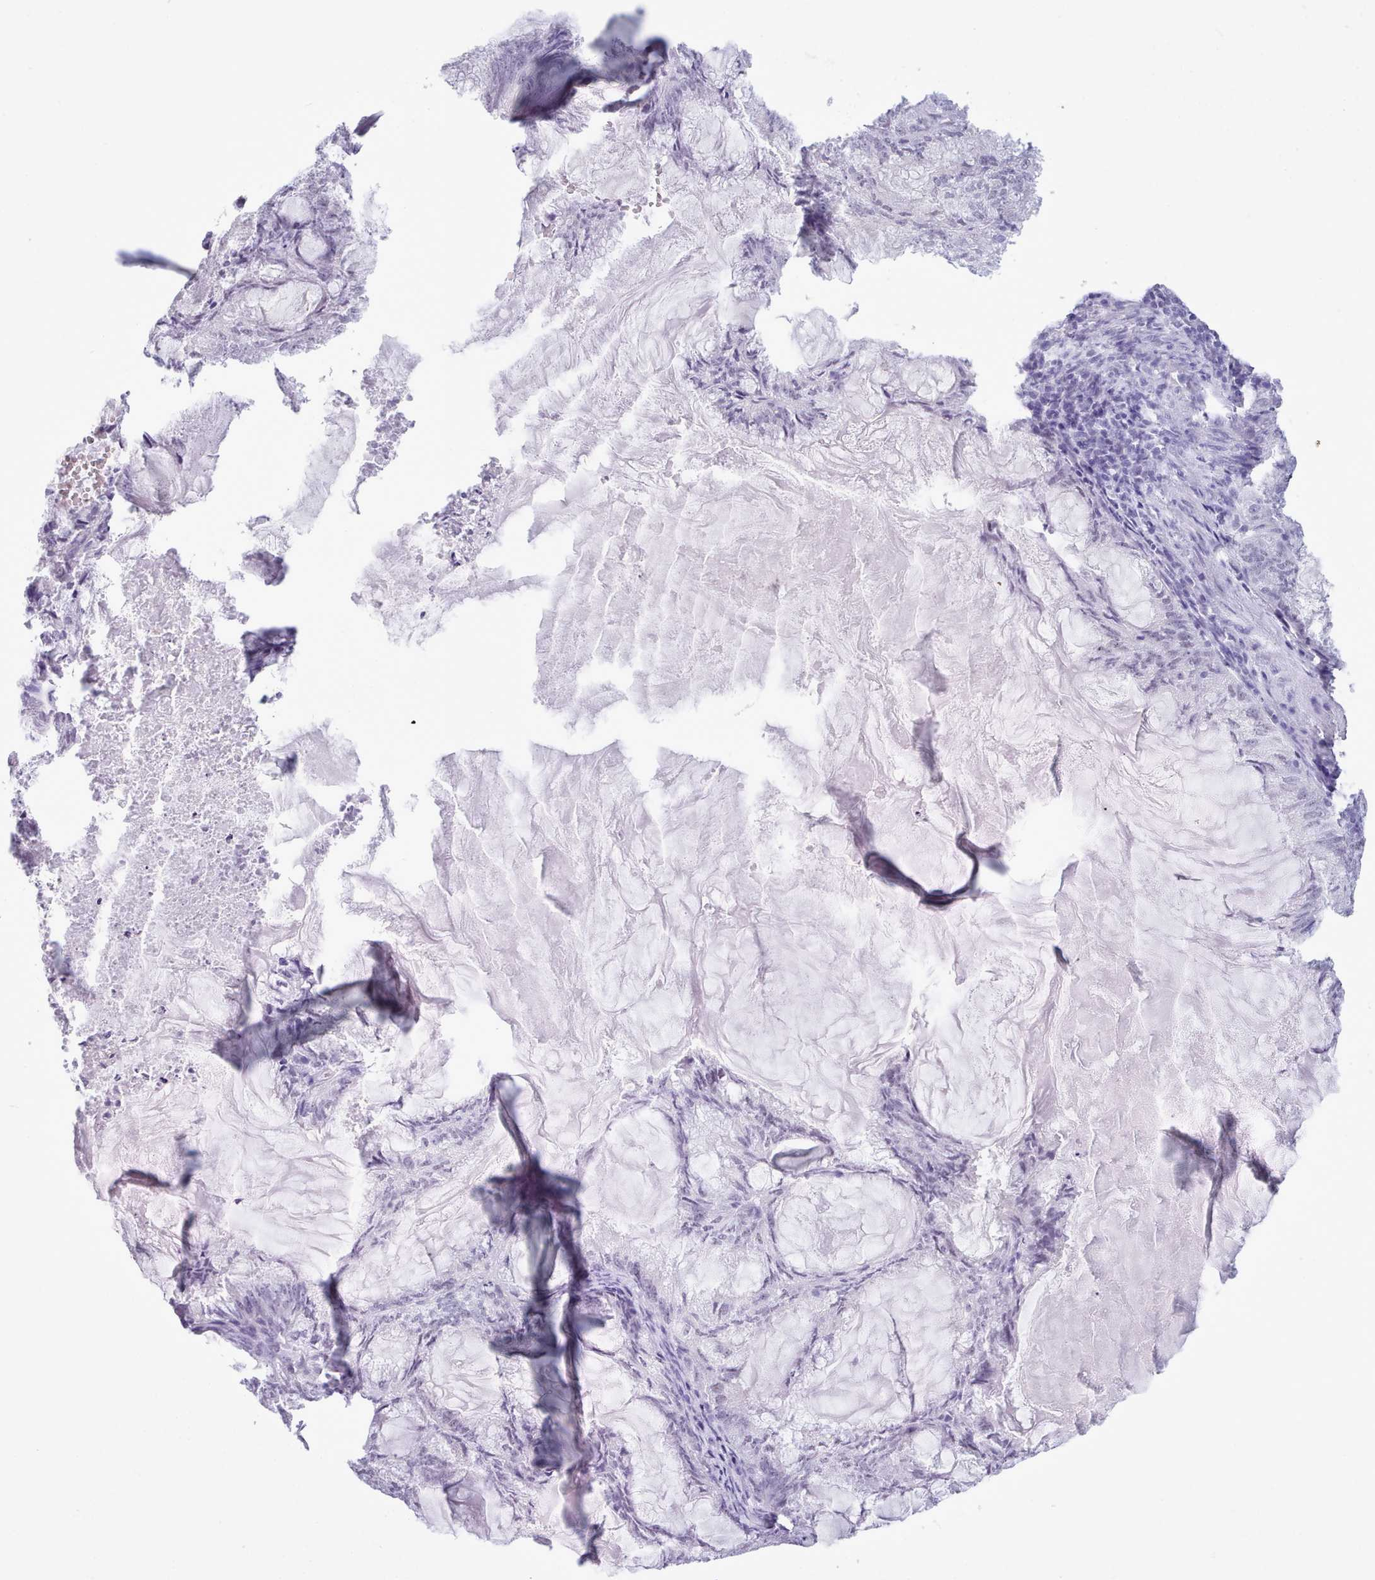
{"staining": {"intensity": "negative", "quantity": "none", "location": "none"}, "tissue": "endometrial cancer", "cell_type": "Tumor cells", "image_type": "cancer", "snomed": [{"axis": "morphology", "description": "Adenocarcinoma, NOS"}, {"axis": "topography", "description": "Endometrium"}], "caption": "Tumor cells are negative for brown protein staining in endometrial cancer (adenocarcinoma).", "gene": "FBXO48", "patient": {"sex": "female", "age": 86}}